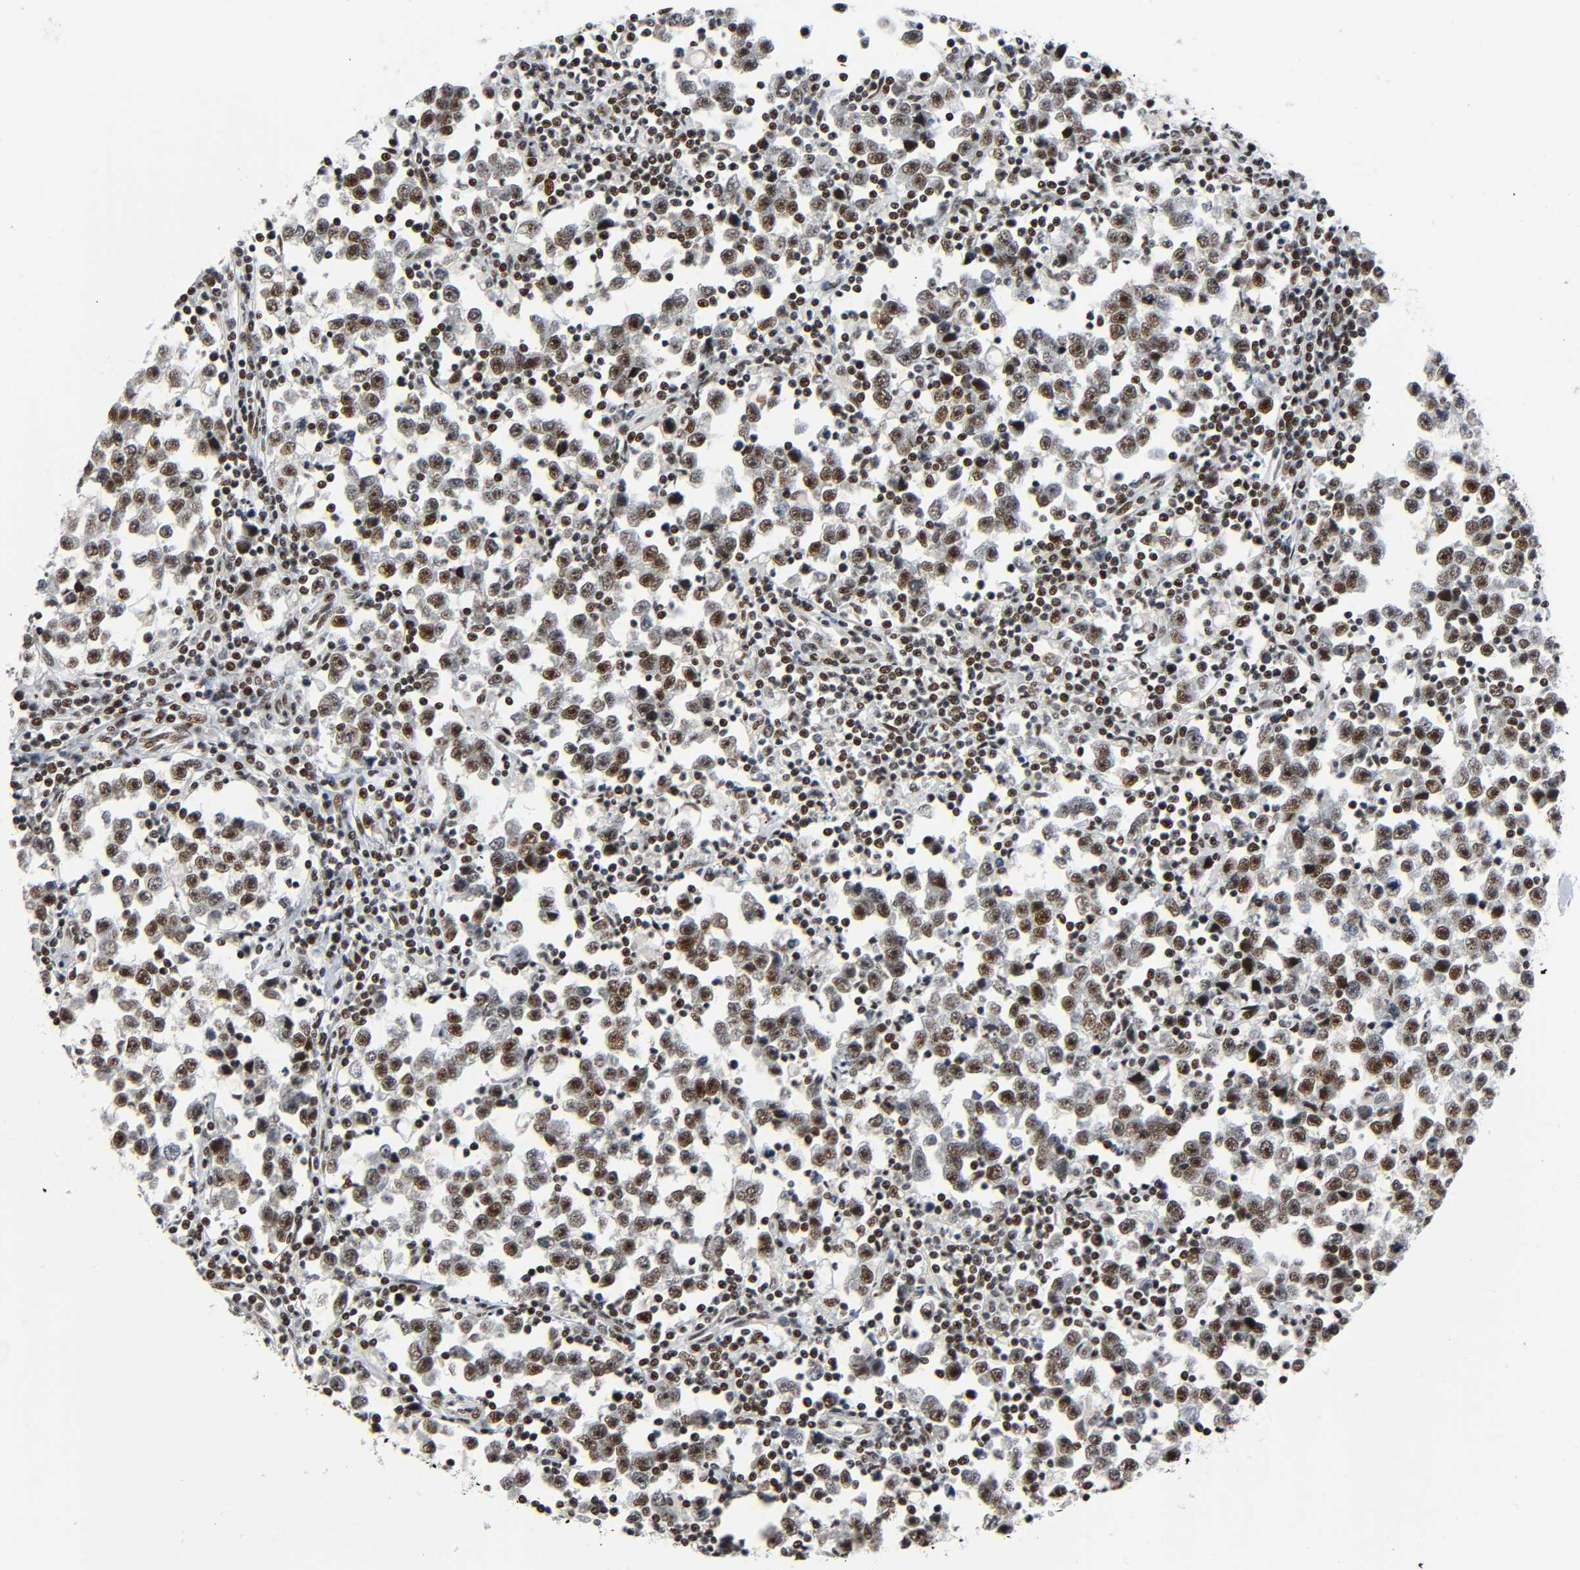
{"staining": {"intensity": "strong", "quantity": ">75%", "location": "nuclear"}, "tissue": "testis cancer", "cell_type": "Tumor cells", "image_type": "cancer", "snomed": [{"axis": "morphology", "description": "Seminoma, NOS"}, {"axis": "topography", "description": "Testis"}], "caption": "This histopathology image displays immunohistochemistry (IHC) staining of human testis cancer (seminoma), with high strong nuclear staining in about >75% of tumor cells.", "gene": "CDK9", "patient": {"sex": "male", "age": 43}}